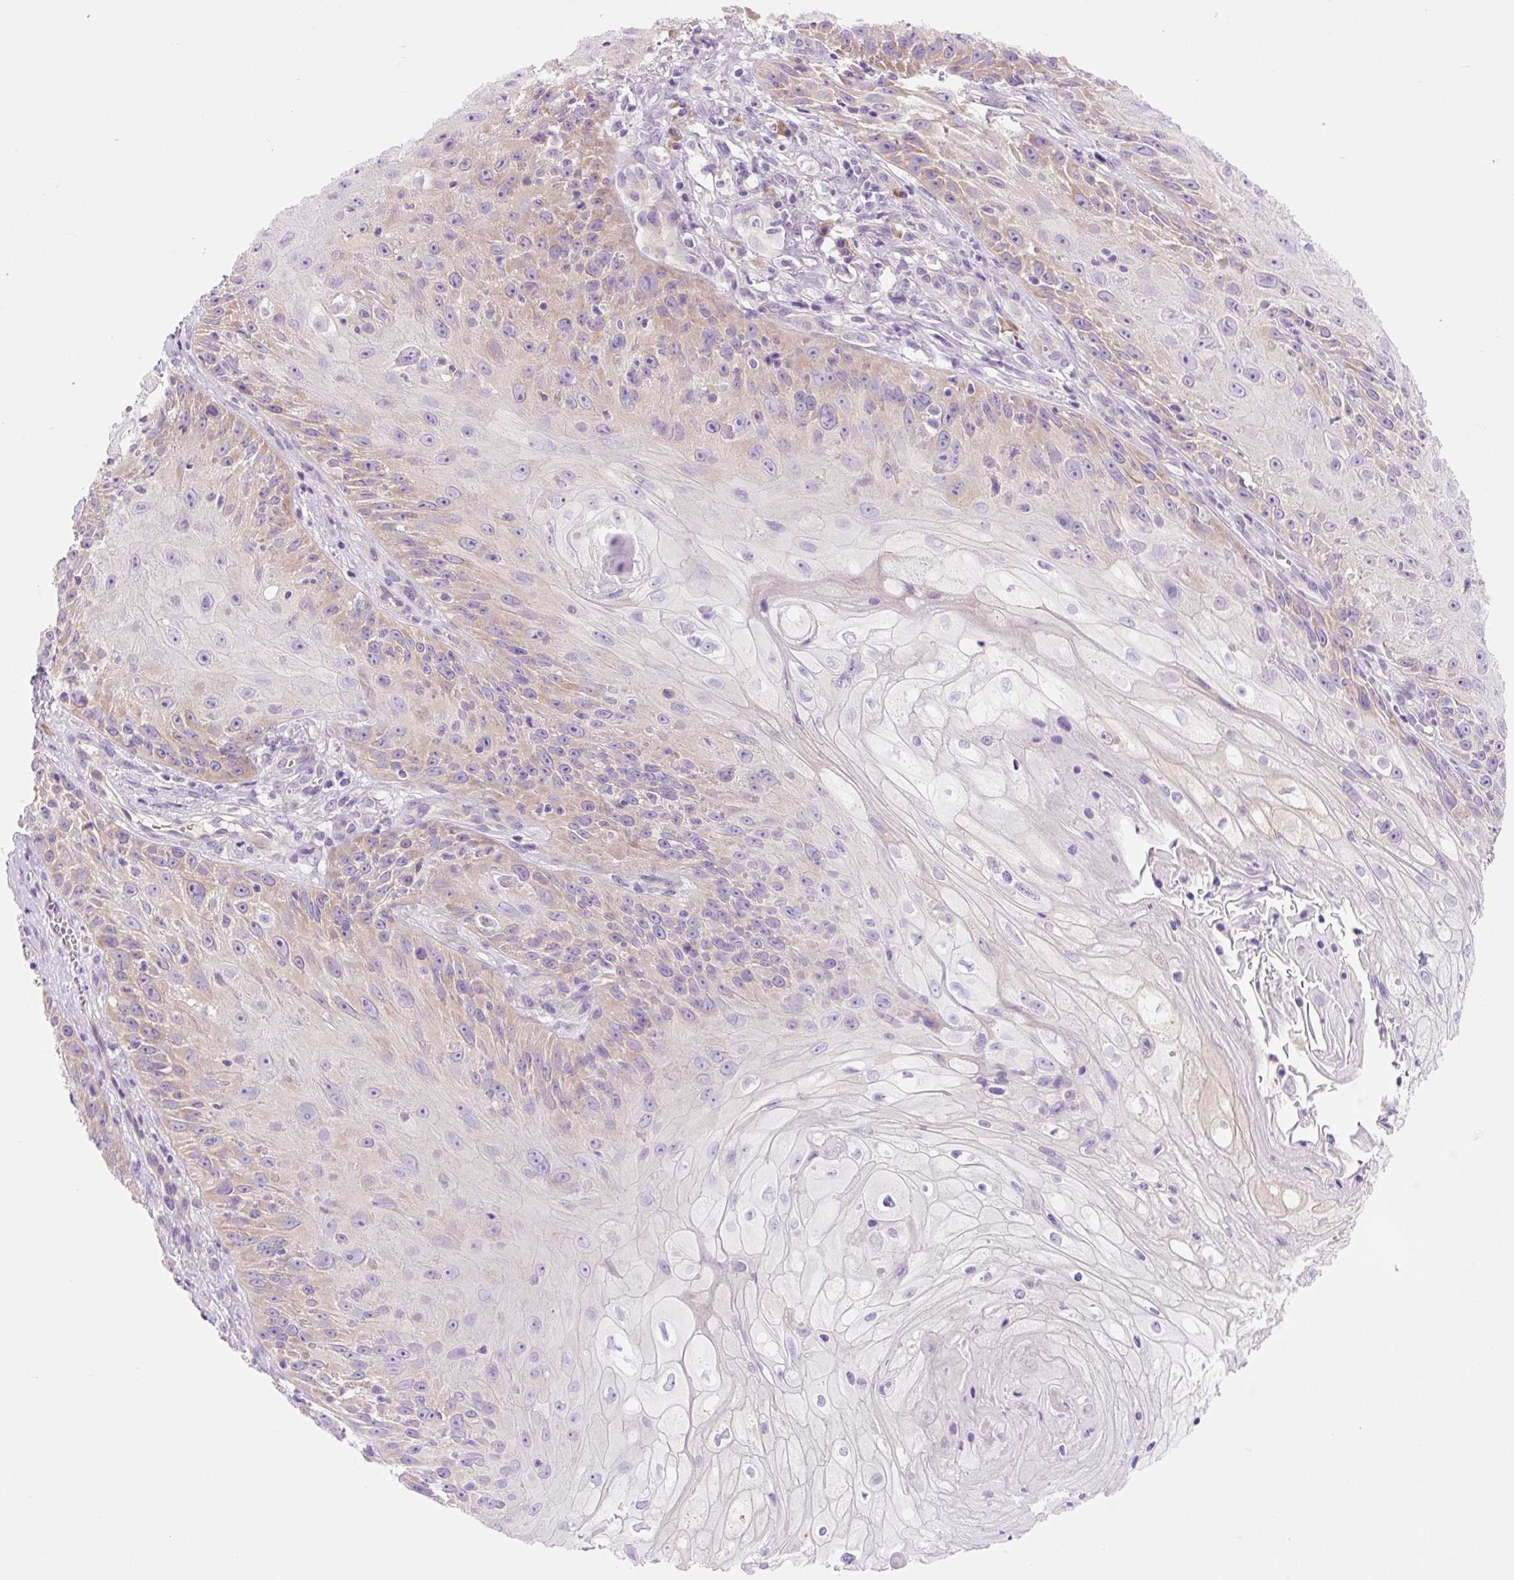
{"staining": {"intensity": "weak", "quantity": "<25%", "location": "cytoplasmic/membranous"}, "tissue": "skin cancer", "cell_type": "Tumor cells", "image_type": "cancer", "snomed": [{"axis": "morphology", "description": "Squamous cell carcinoma, NOS"}, {"axis": "topography", "description": "Skin"}, {"axis": "topography", "description": "Vulva"}], "caption": "Squamous cell carcinoma (skin) stained for a protein using immunohistochemistry (IHC) demonstrates no expression tumor cells.", "gene": "CELF6", "patient": {"sex": "female", "age": 76}}